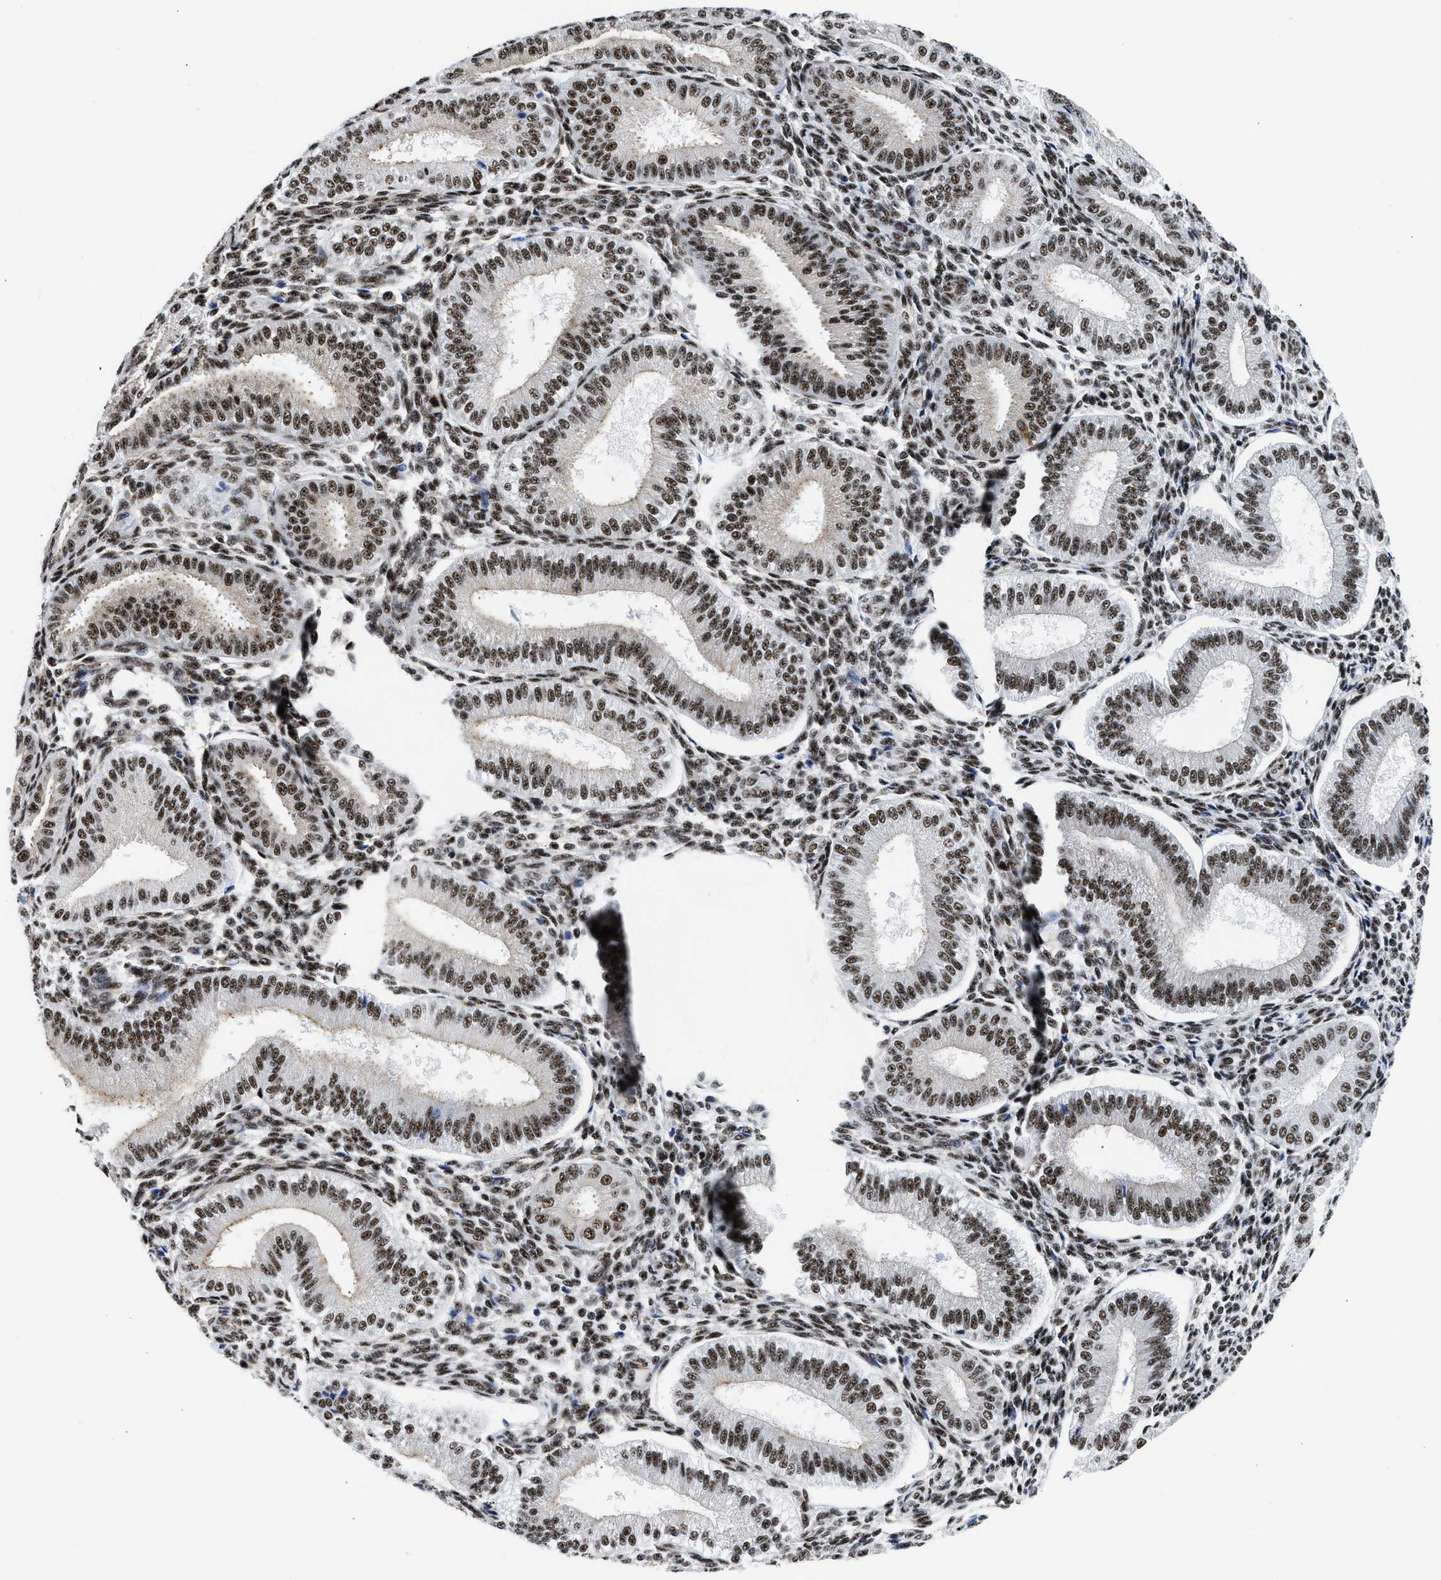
{"staining": {"intensity": "moderate", "quantity": "25%-75%", "location": "nuclear"}, "tissue": "endometrium", "cell_type": "Cells in endometrial stroma", "image_type": "normal", "snomed": [{"axis": "morphology", "description": "Normal tissue, NOS"}, {"axis": "topography", "description": "Endometrium"}], "caption": "A high-resolution micrograph shows IHC staining of normal endometrium, which shows moderate nuclear staining in approximately 25%-75% of cells in endometrial stroma.", "gene": "RBM8A", "patient": {"sex": "female", "age": 39}}